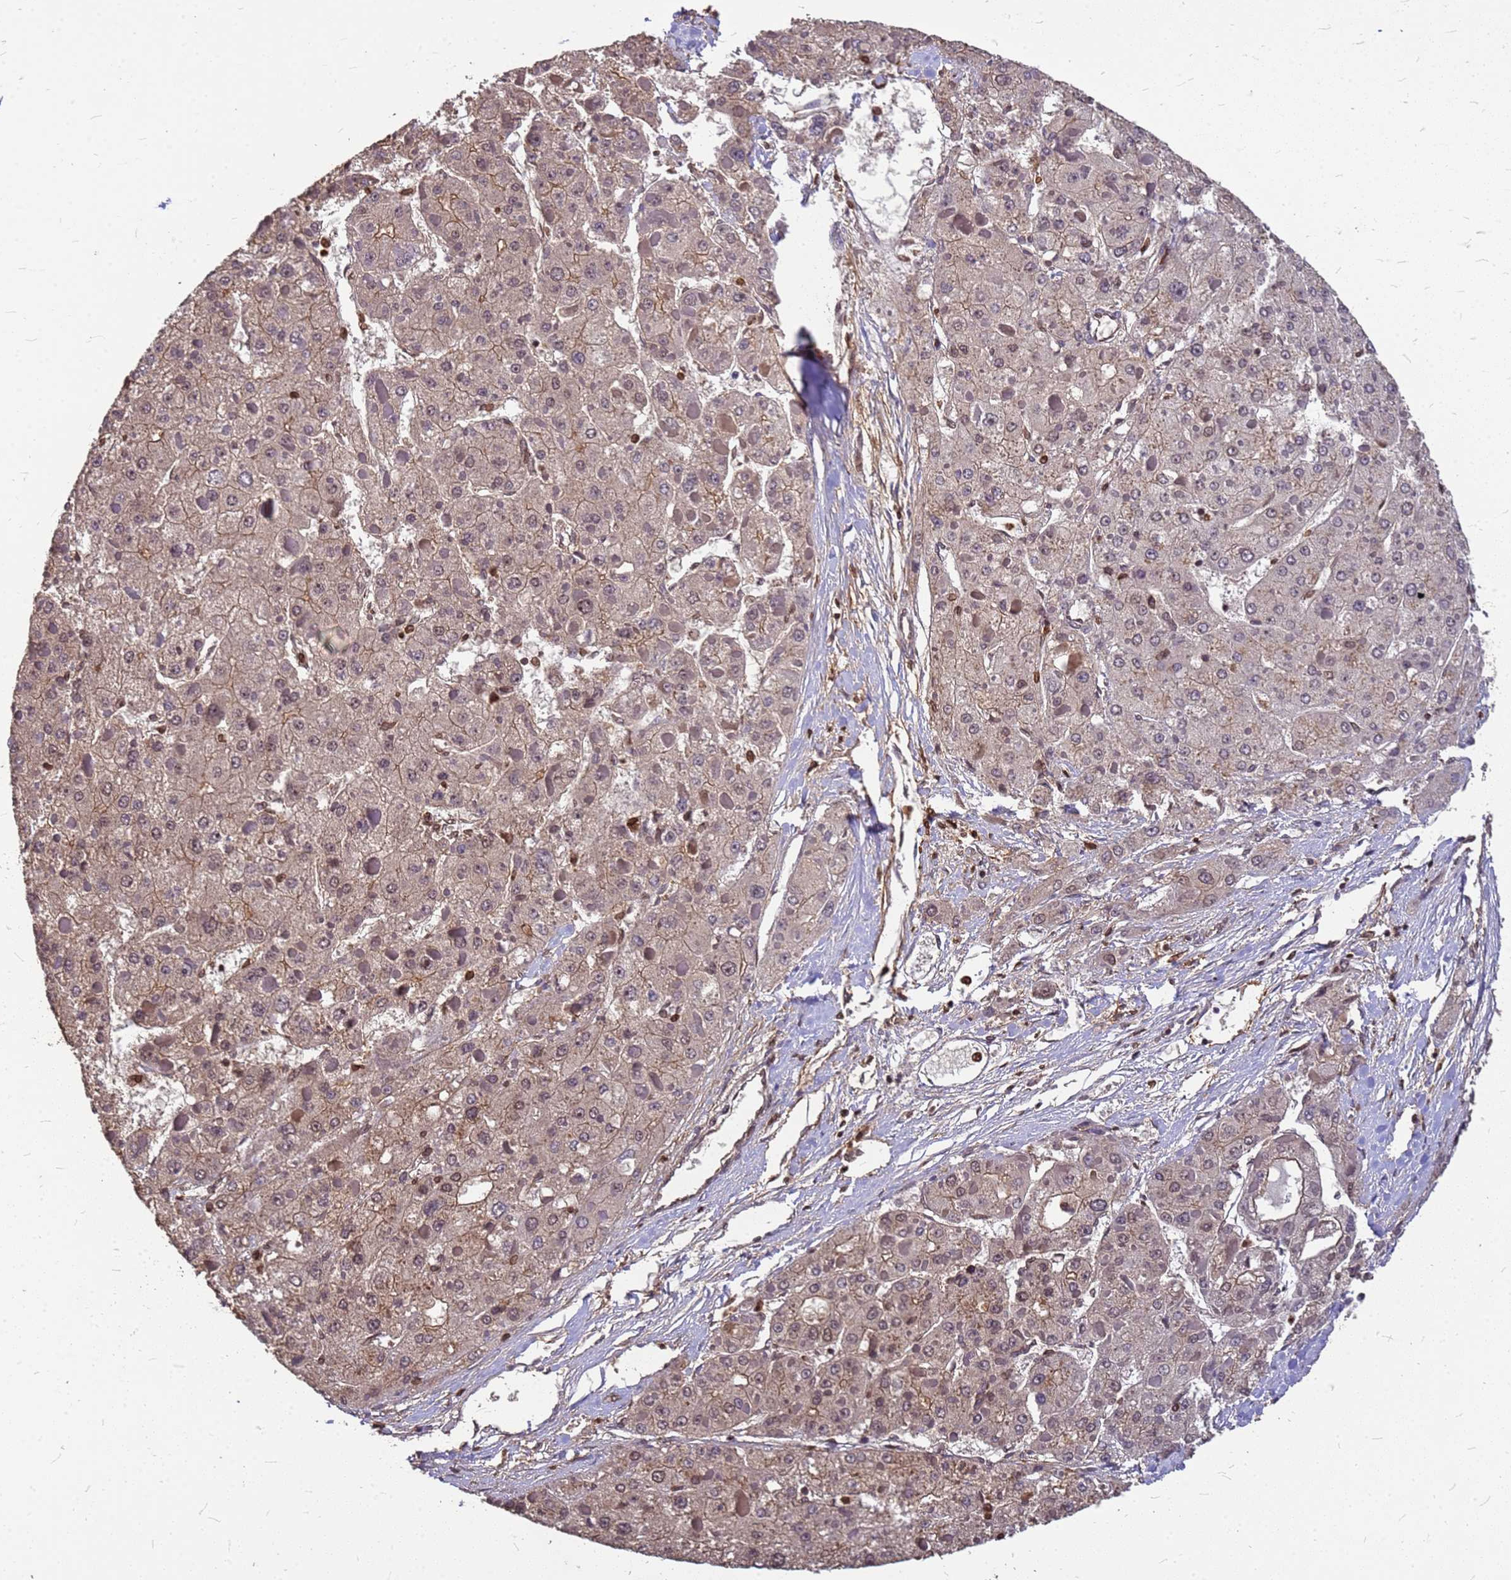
{"staining": {"intensity": "weak", "quantity": ">75%", "location": "cytoplasmic/membranous,nuclear"}, "tissue": "liver cancer", "cell_type": "Tumor cells", "image_type": "cancer", "snomed": [{"axis": "morphology", "description": "Carcinoma, Hepatocellular, NOS"}, {"axis": "topography", "description": "Liver"}], "caption": "Tumor cells demonstrate weak cytoplasmic/membranous and nuclear positivity in approximately >75% of cells in liver cancer (hepatocellular carcinoma). Nuclei are stained in blue.", "gene": "C1orf35", "patient": {"sex": "female", "age": 73}}